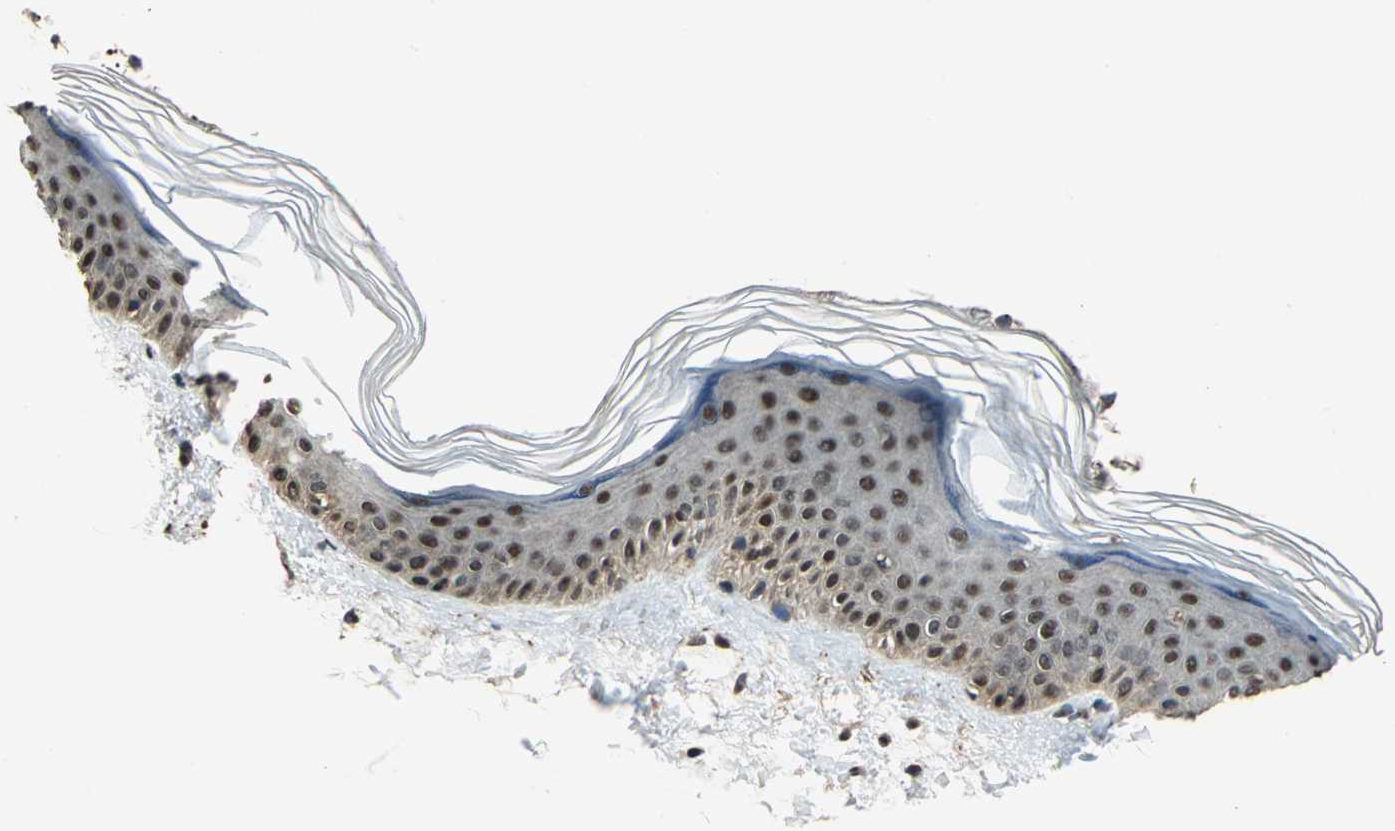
{"staining": {"intensity": "moderate", "quantity": ">75%", "location": "nuclear"}, "tissue": "skin", "cell_type": "Fibroblasts", "image_type": "normal", "snomed": [{"axis": "morphology", "description": "Normal tissue, NOS"}, {"axis": "topography", "description": "Skin"}], "caption": "IHC micrograph of unremarkable skin stained for a protein (brown), which displays medium levels of moderate nuclear staining in approximately >75% of fibroblasts.", "gene": "MIS18BP1", "patient": {"sex": "female", "age": 19}}